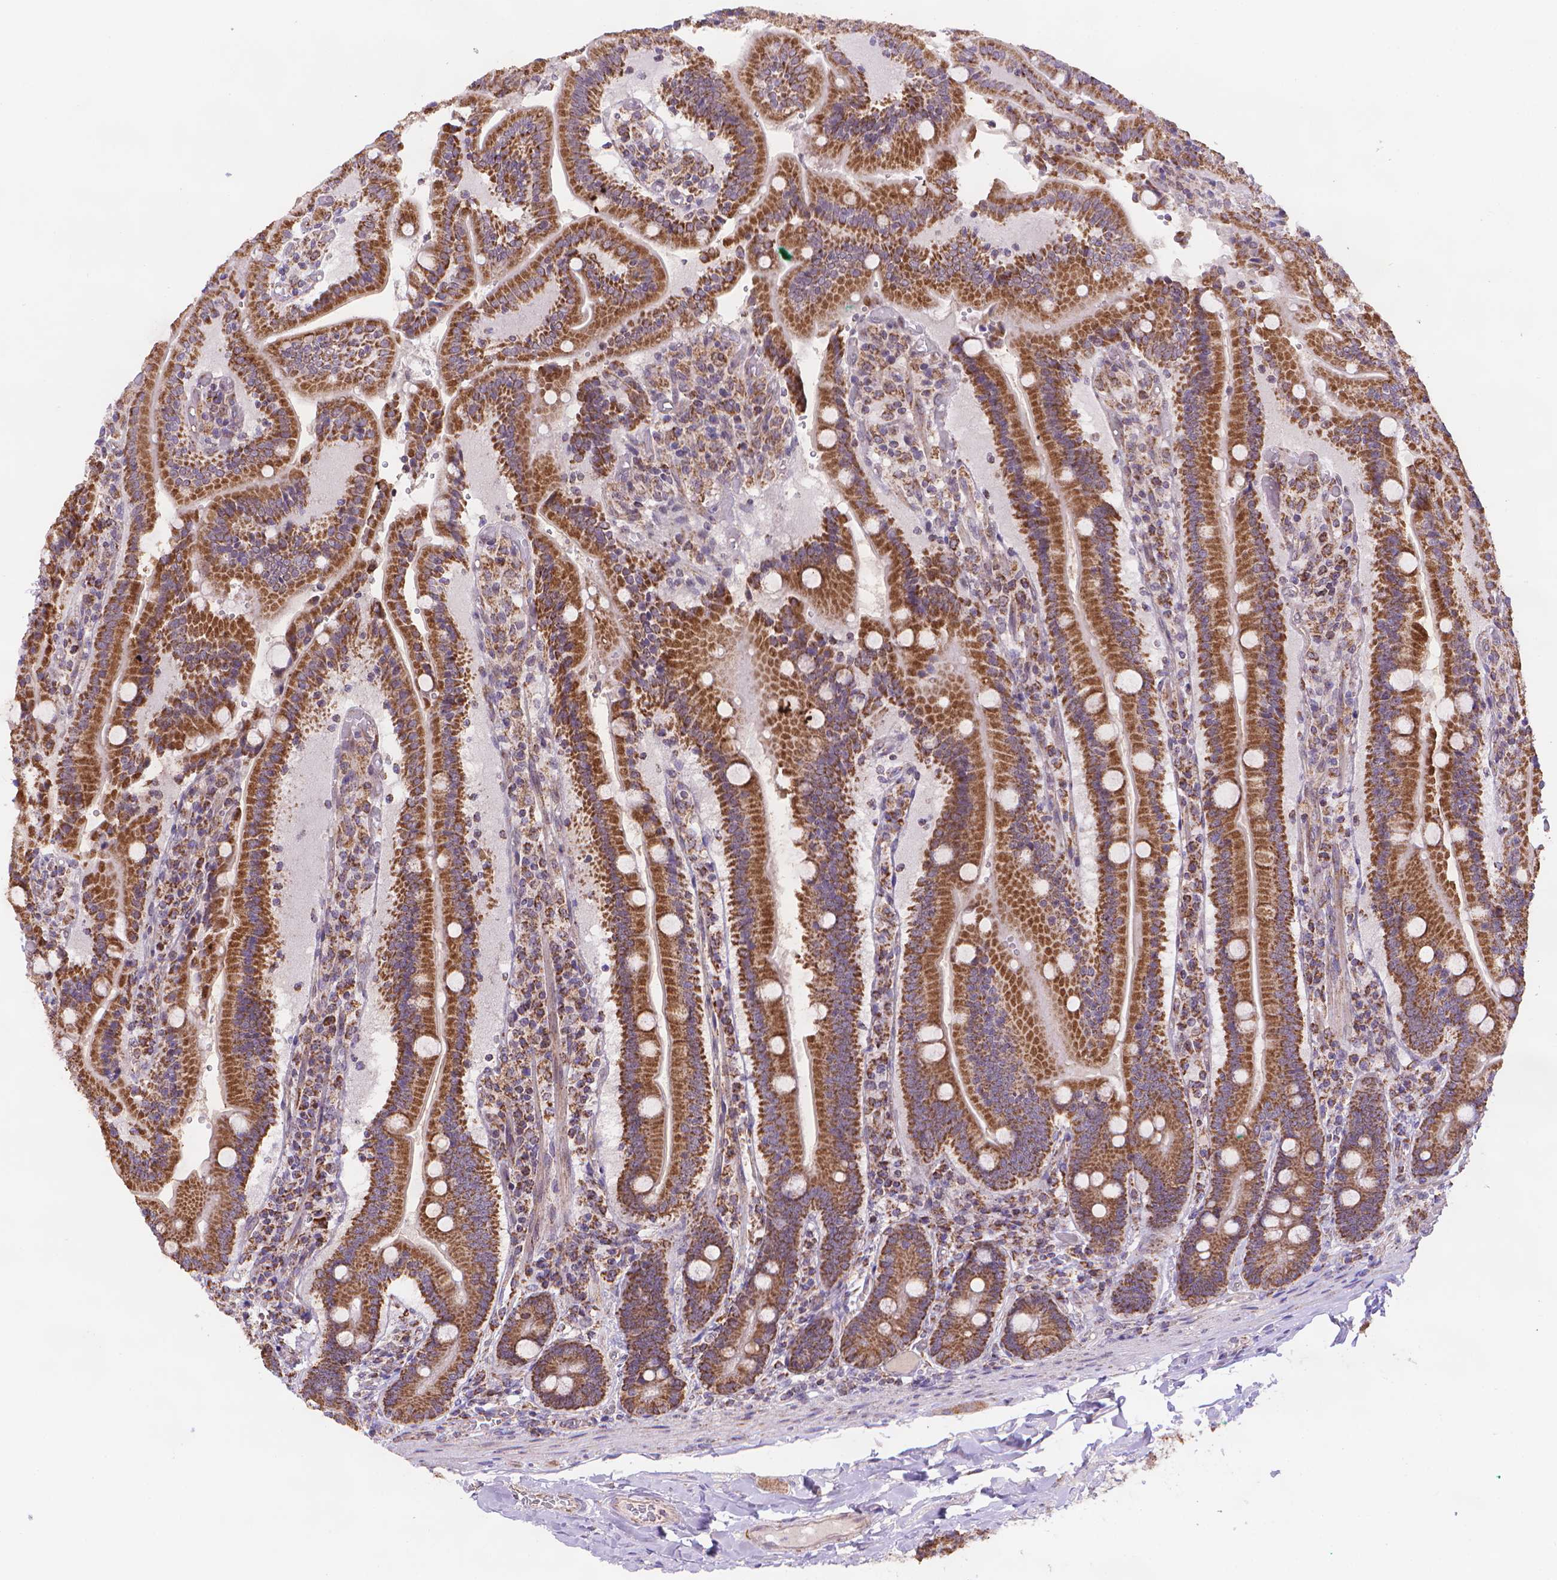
{"staining": {"intensity": "strong", "quantity": ">75%", "location": "cytoplasmic/membranous"}, "tissue": "duodenum", "cell_type": "Glandular cells", "image_type": "normal", "snomed": [{"axis": "morphology", "description": "Normal tissue, NOS"}, {"axis": "topography", "description": "Duodenum"}], "caption": "This micrograph displays immunohistochemistry staining of normal duodenum, with high strong cytoplasmic/membranous expression in about >75% of glandular cells.", "gene": "CYYR1", "patient": {"sex": "female", "age": 62}}